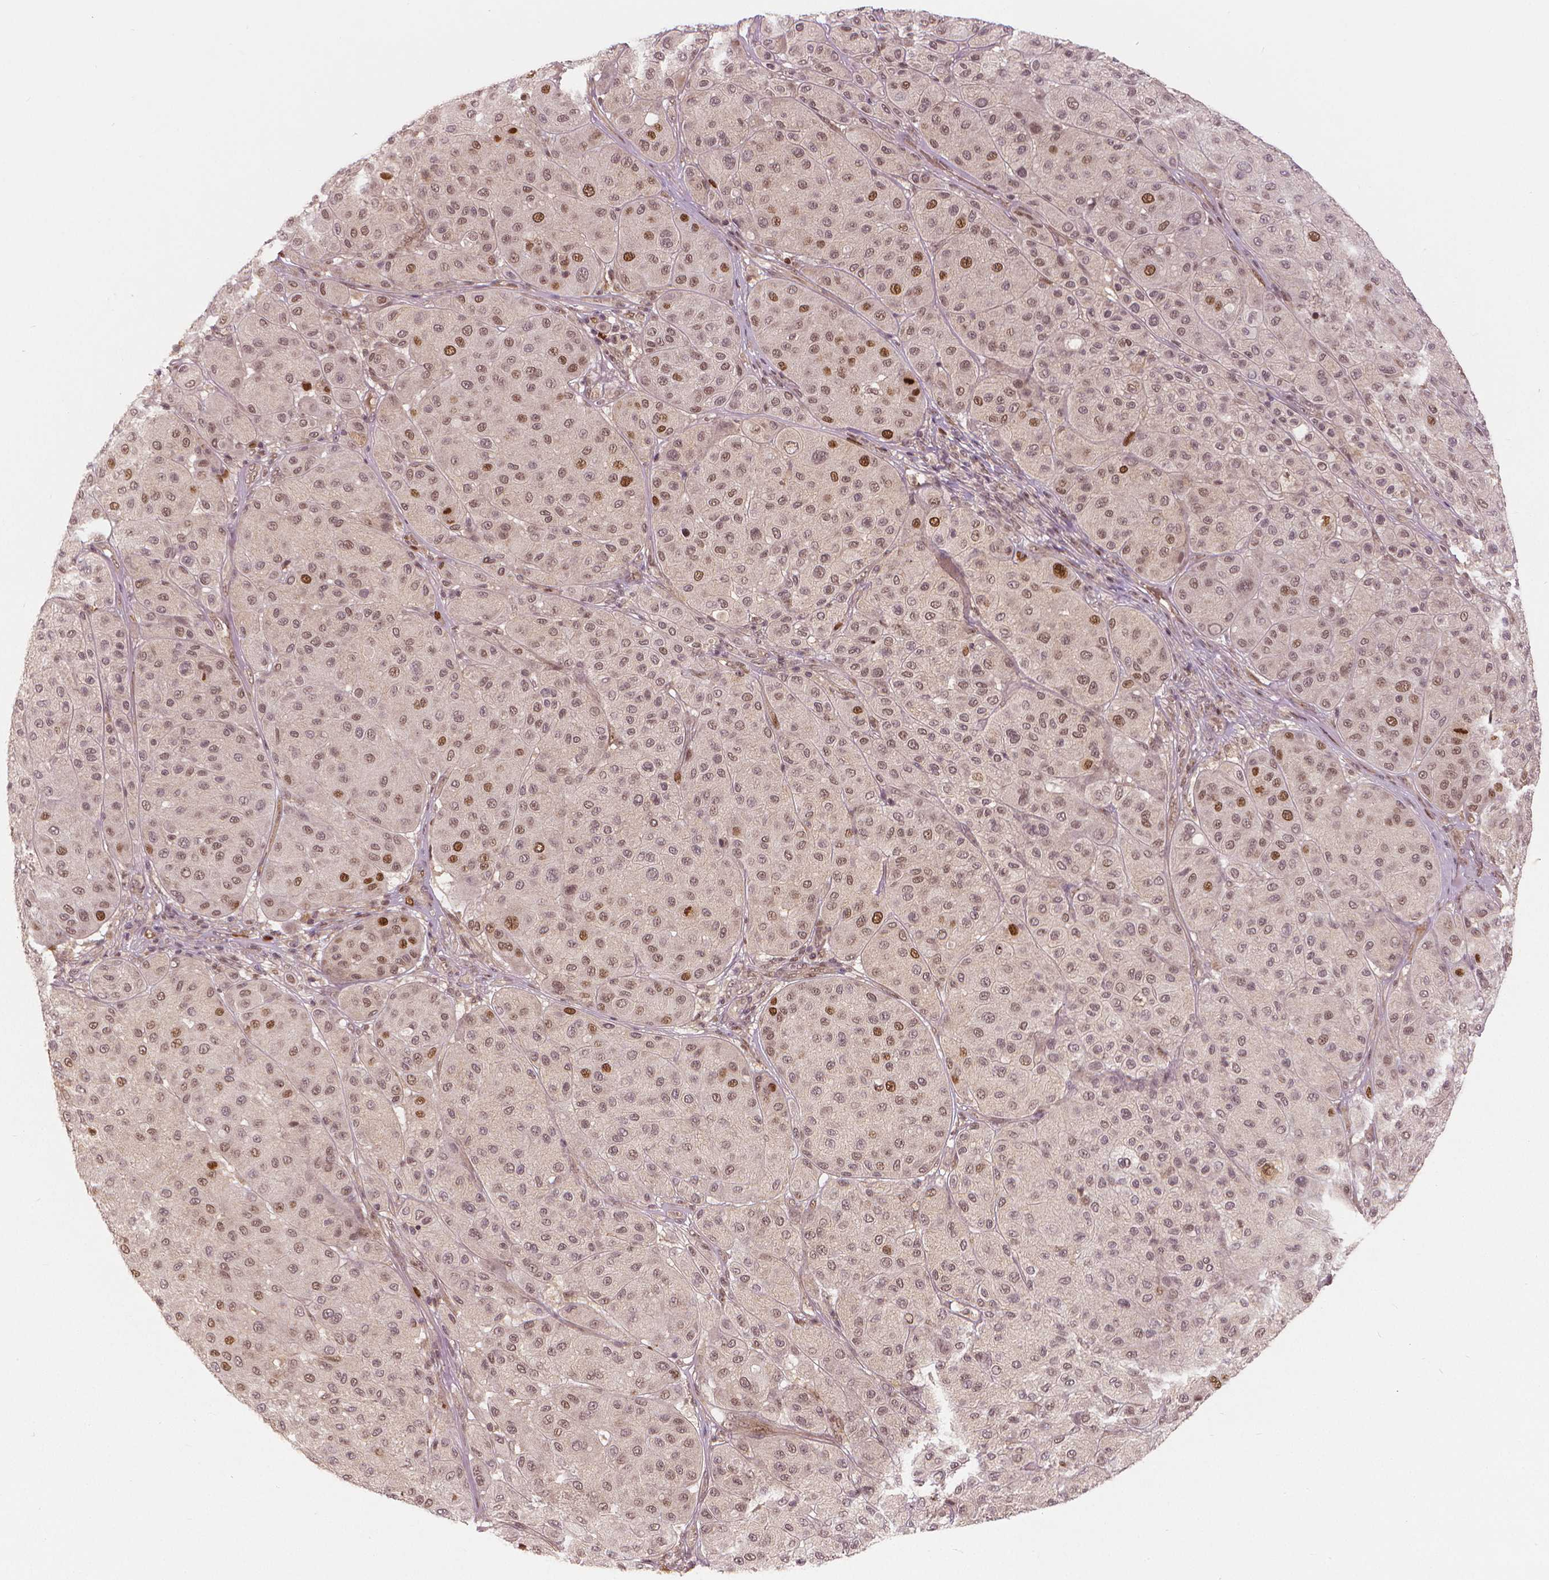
{"staining": {"intensity": "moderate", "quantity": "25%-75%", "location": "nuclear"}, "tissue": "melanoma", "cell_type": "Tumor cells", "image_type": "cancer", "snomed": [{"axis": "morphology", "description": "Malignant melanoma, Metastatic site"}, {"axis": "topography", "description": "Smooth muscle"}], "caption": "Immunohistochemical staining of malignant melanoma (metastatic site) demonstrates medium levels of moderate nuclear staining in about 25%-75% of tumor cells.", "gene": "NSD2", "patient": {"sex": "male", "age": 41}}